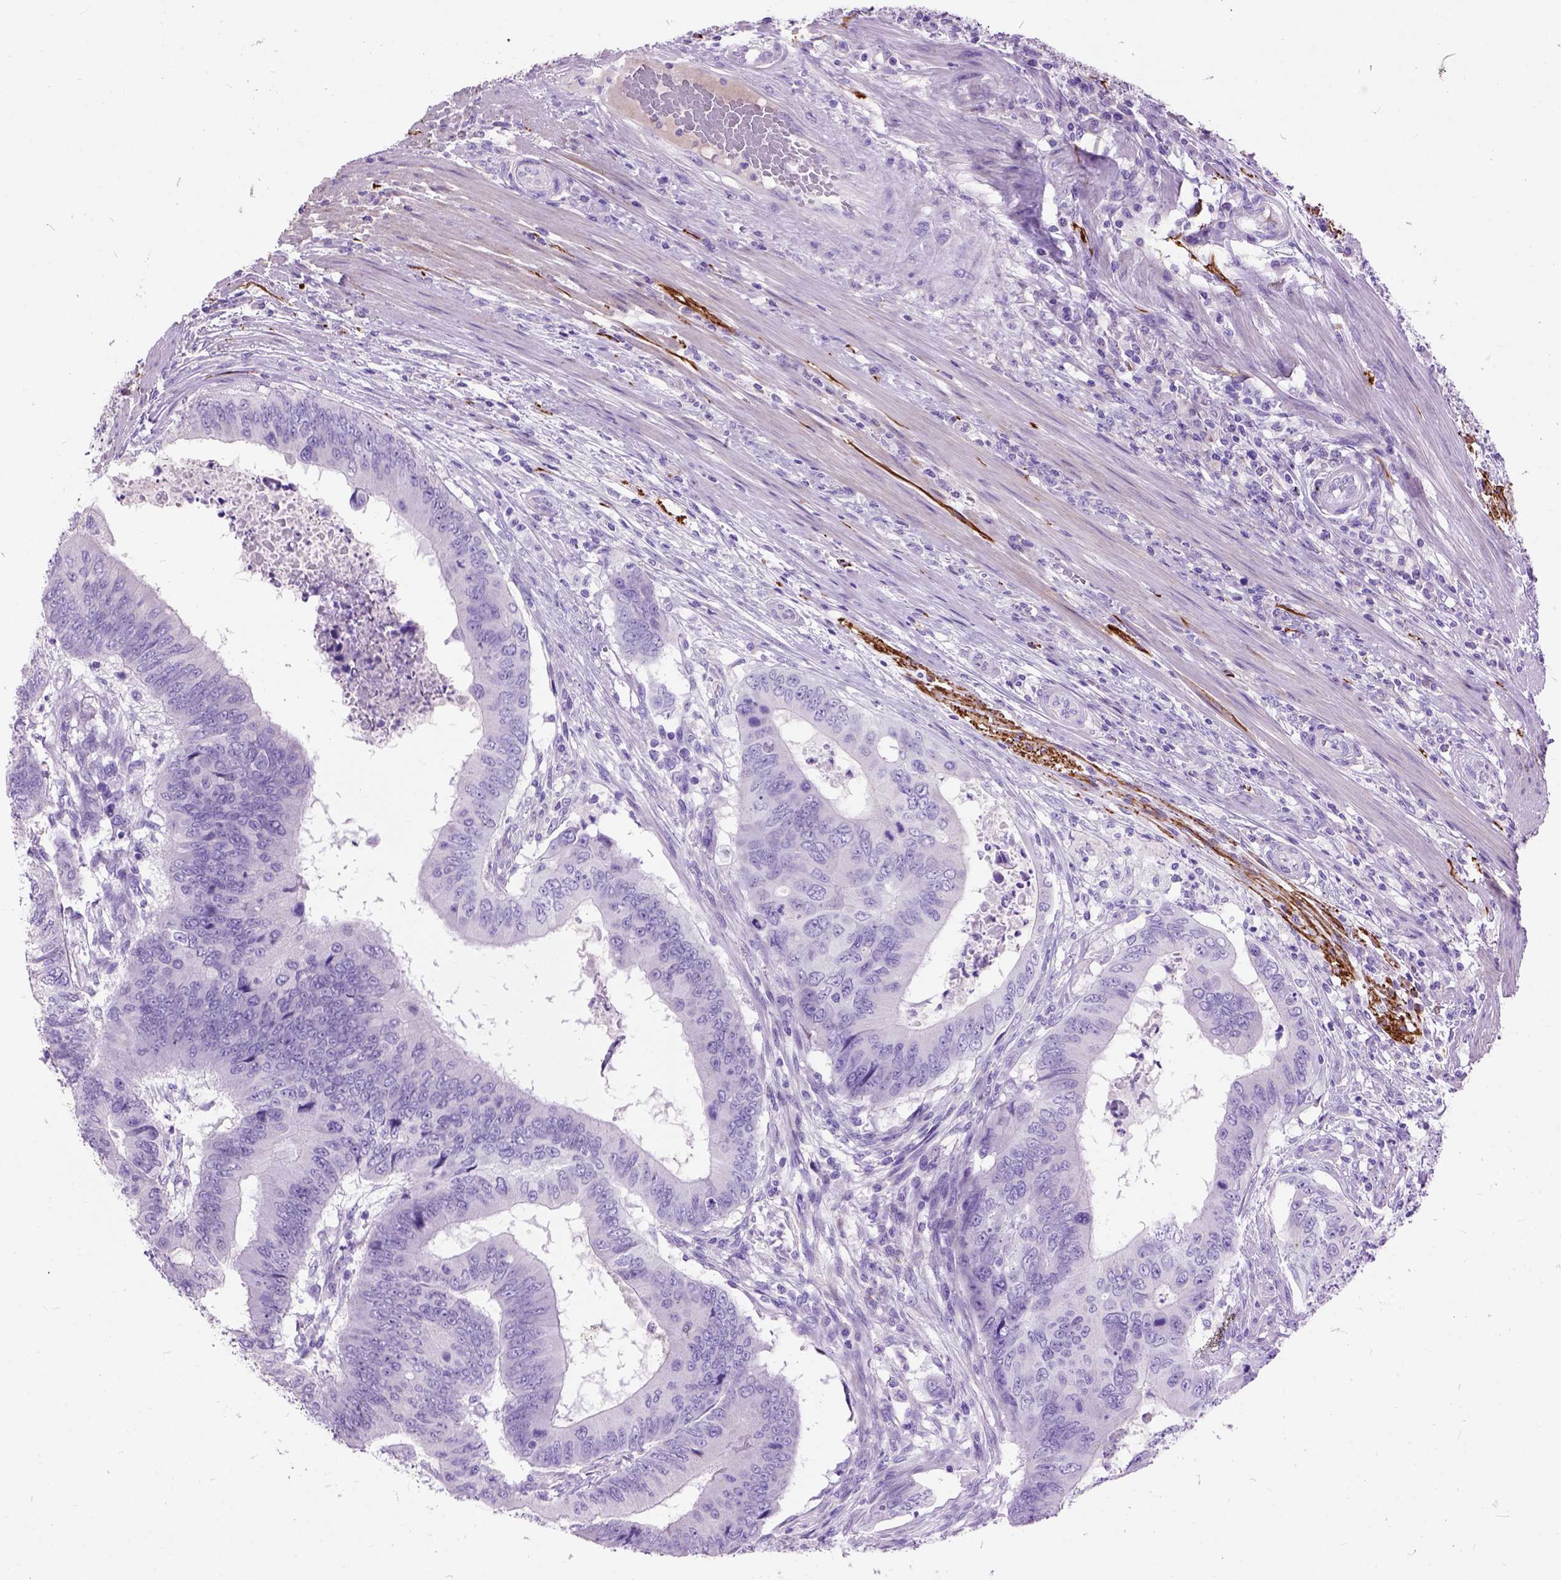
{"staining": {"intensity": "negative", "quantity": "none", "location": "none"}, "tissue": "colorectal cancer", "cell_type": "Tumor cells", "image_type": "cancer", "snomed": [{"axis": "morphology", "description": "Adenocarcinoma, NOS"}, {"axis": "topography", "description": "Colon"}], "caption": "Immunohistochemical staining of colorectal cancer (adenocarcinoma) reveals no significant positivity in tumor cells. (Brightfield microscopy of DAB immunohistochemistry at high magnification).", "gene": "MAPT", "patient": {"sex": "male", "age": 53}}